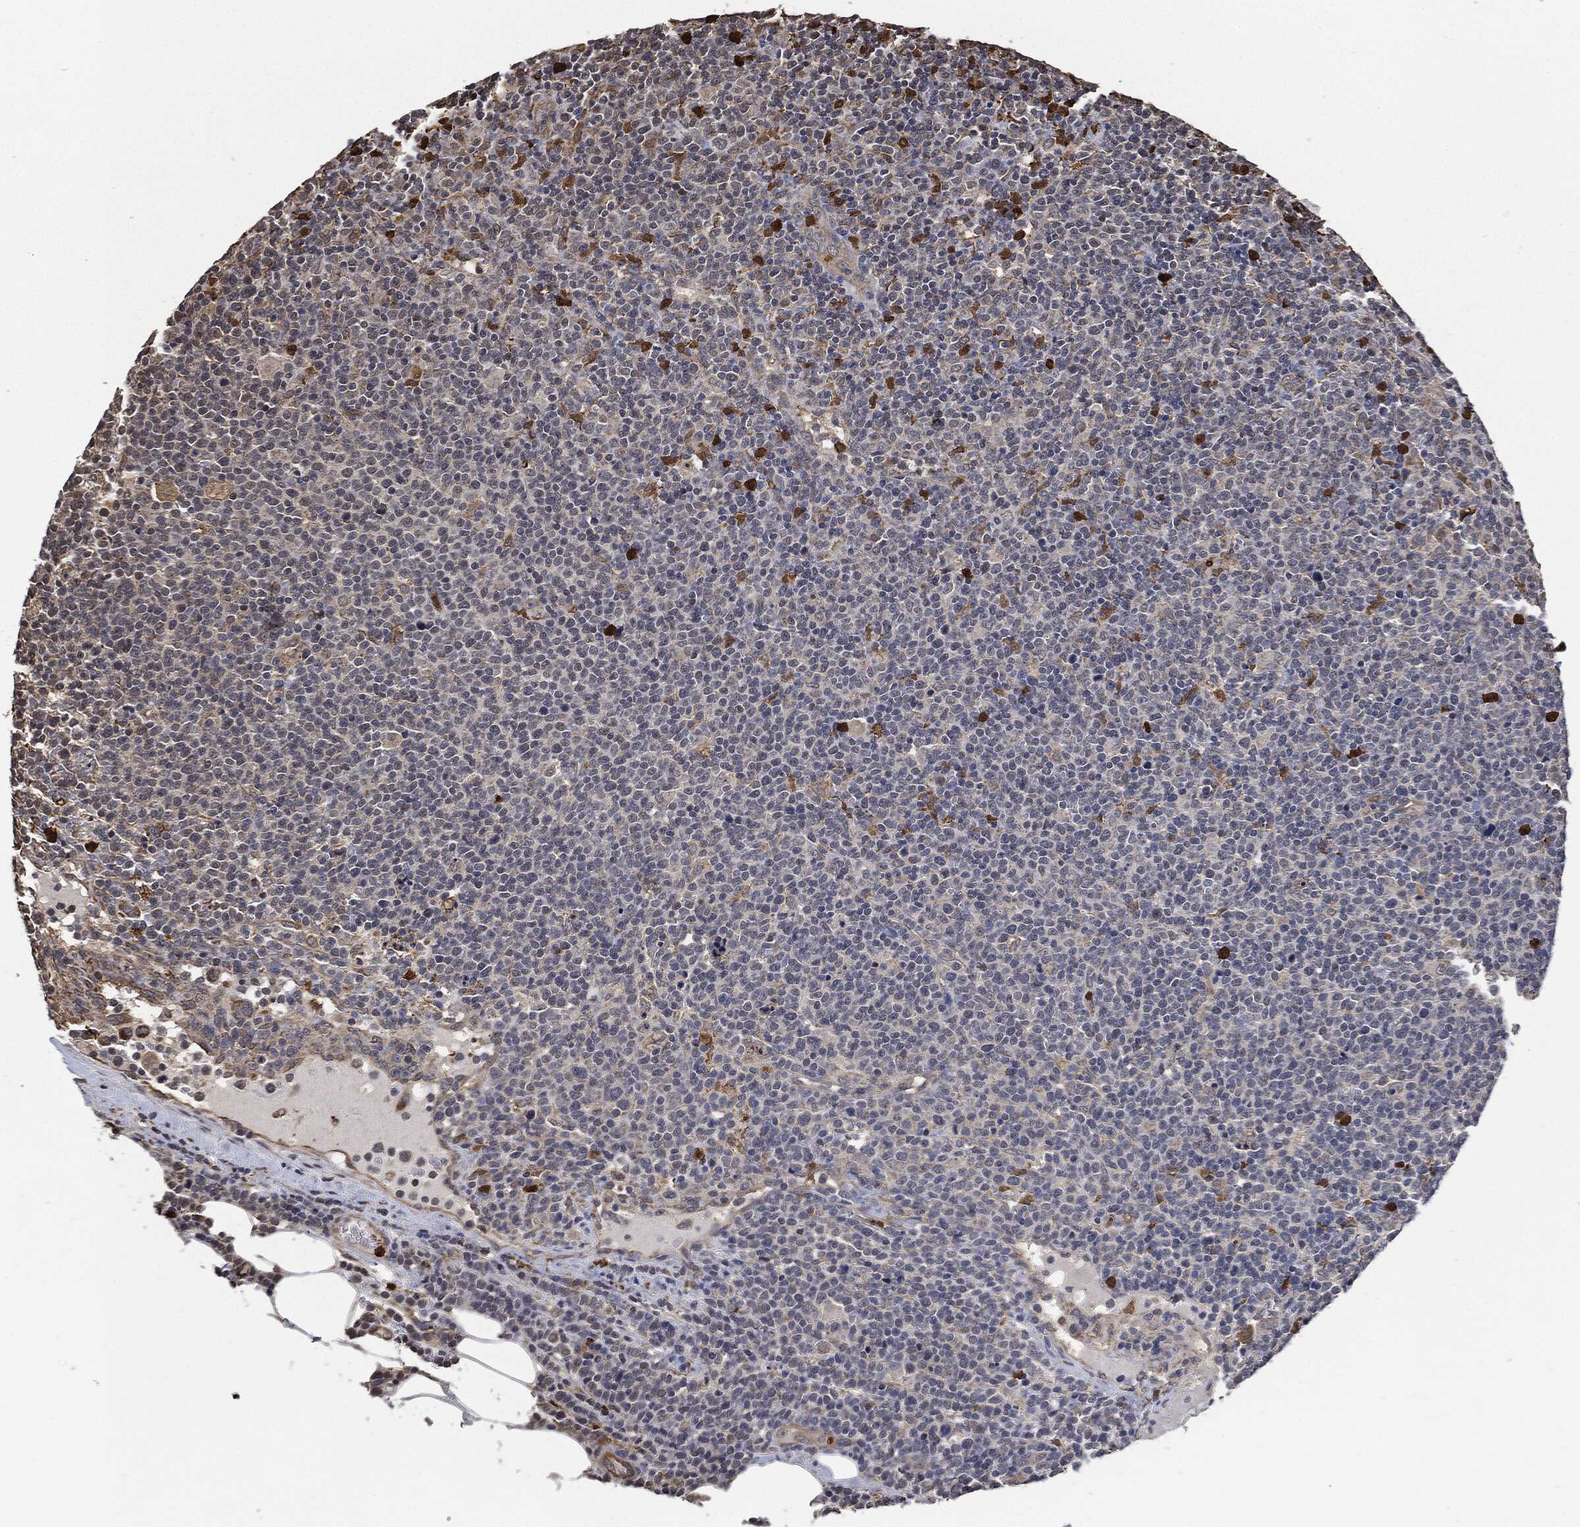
{"staining": {"intensity": "moderate", "quantity": "<25%", "location": "cytoplasmic/membranous"}, "tissue": "lymphoma", "cell_type": "Tumor cells", "image_type": "cancer", "snomed": [{"axis": "morphology", "description": "Malignant lymphoma, non-Hodgkin's type, High grade"}, {"axis": "topography", "description": "Lymph node"}], "caption": "This is an image of immunohistochemistry staining of high-grade malignant lymphoma, non-Hodgkin's type, which shows moderate positivity in the cytoplasmic/membranous of tumor cells.", "gene": "S100A9", "patient": {"sex": "male", "age": 61}}